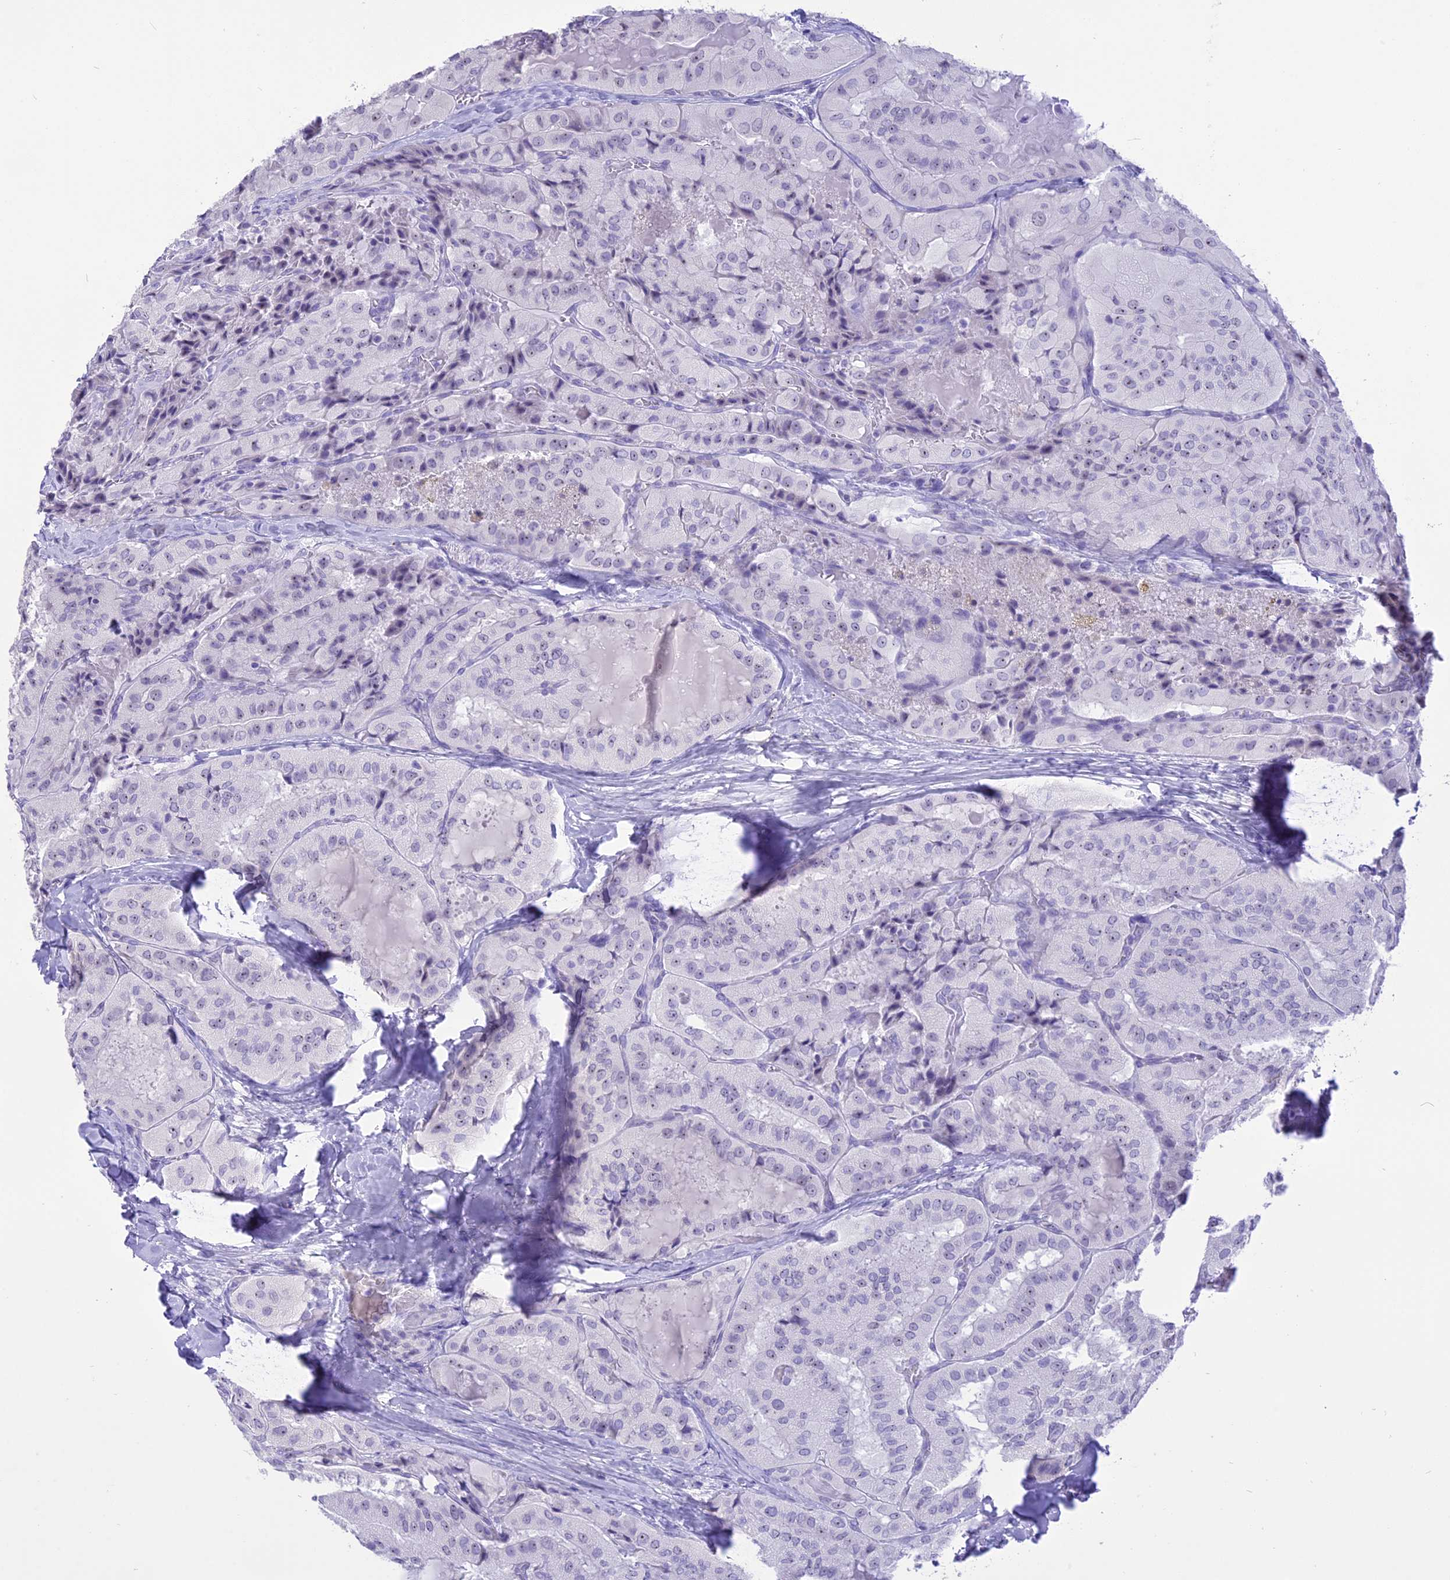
{"staining": {"intensity": "negative", "quantity": "none", "location": "none"}, "tissue": "thyroid cancer", "cell_type": "Tumor cells", "image_type": "cancer", "snomed": [{"axis": "morphology", "description": "Normal tissue, NOS"}, {"axis": "morphology", "description": "Papillary adenocarcinoma, NOS"}, {"axis": "topography", "description": "Thyroid gland"}], "caption": "The image reveals no staining of tumor cells in thyroid cancer (papillary adenocarcinoma). (DAB IHC visualized using brightfield microscopy, high magnification).", "gene": "CMSS1", "patient": {"sex": "female", "age": 59}}